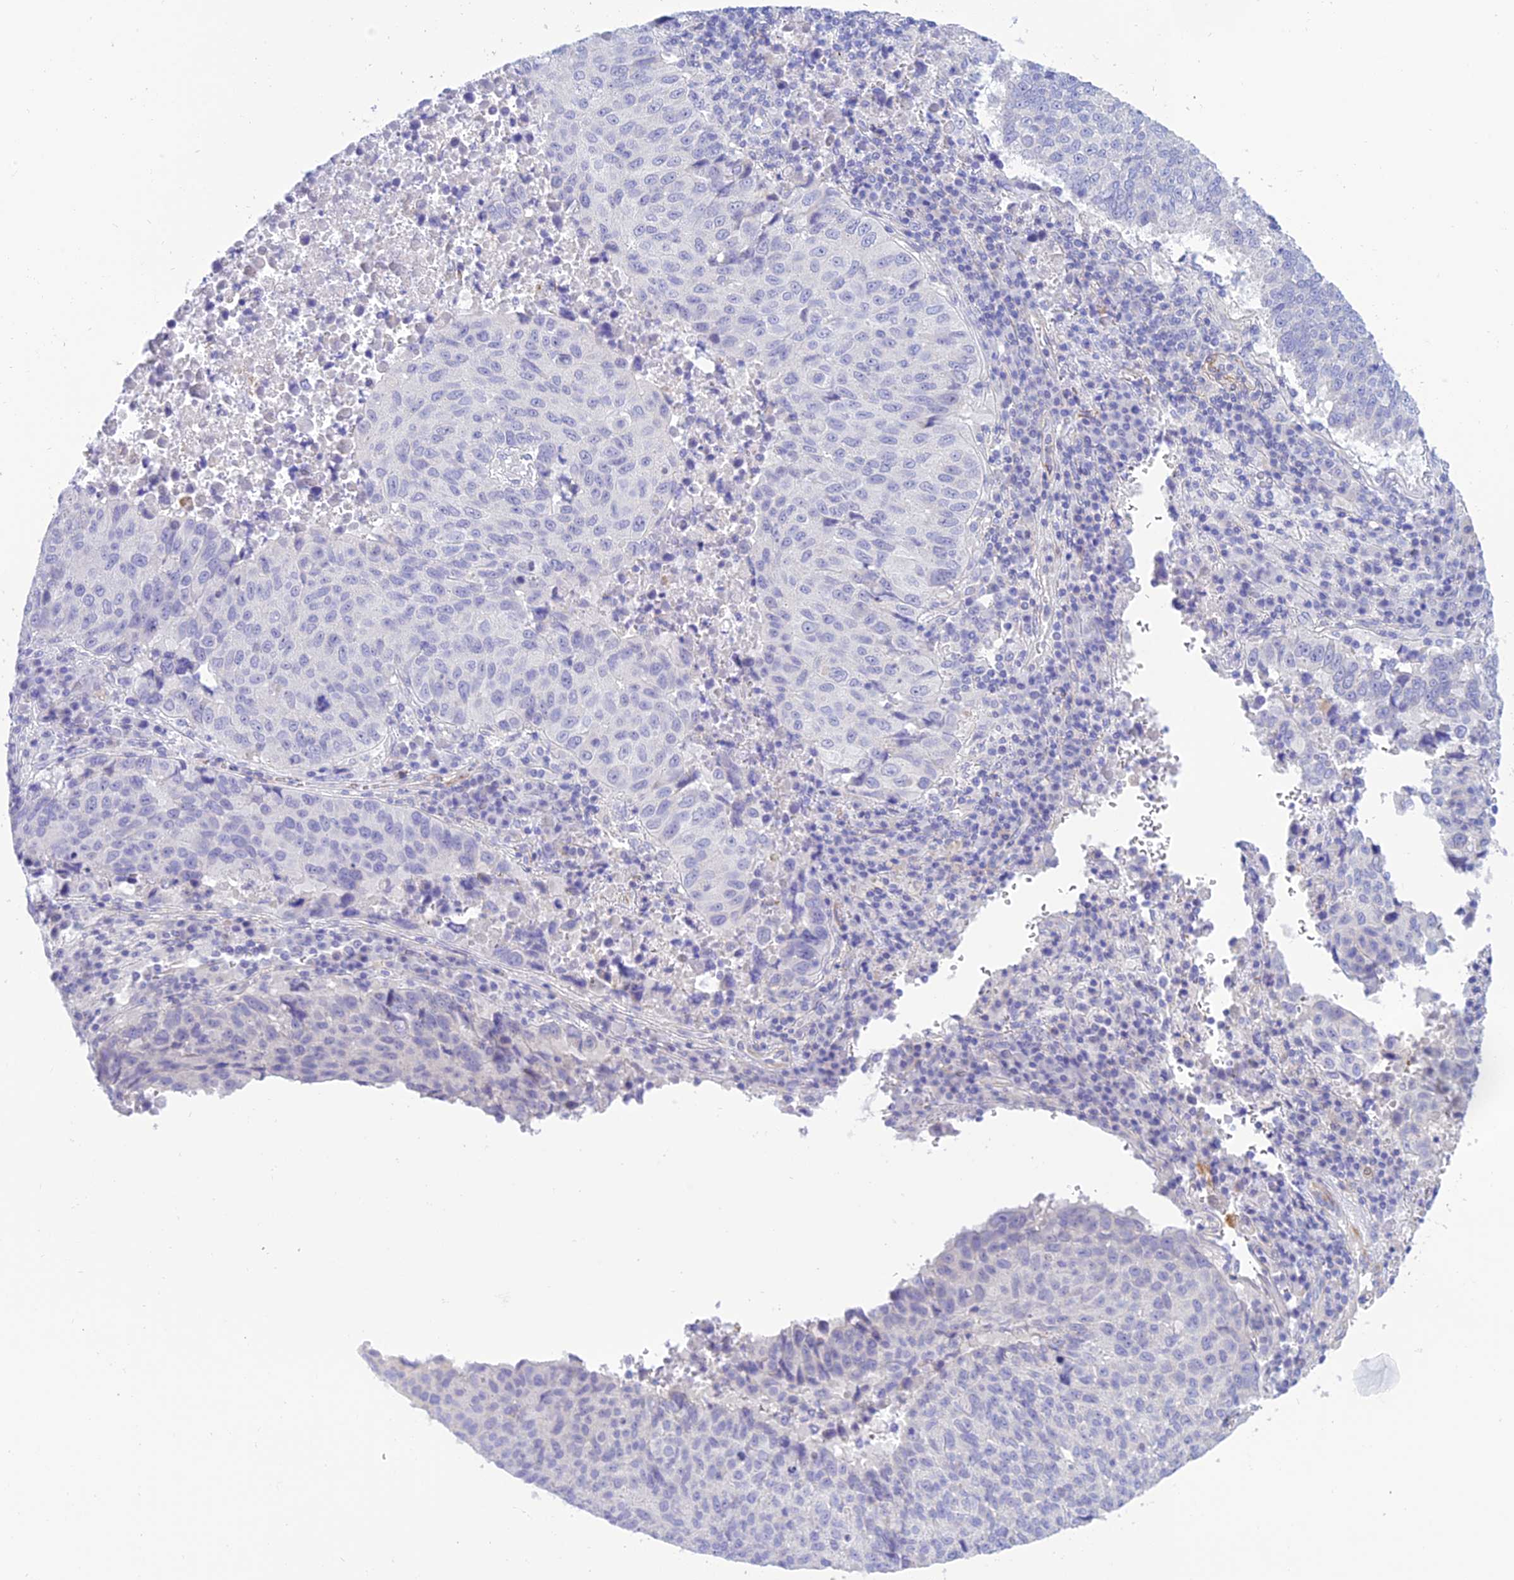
{"staining": {"intensity": "negative", "quantity": "none", "location": "none"}, "tissue": "lung cancer", "cell_type": "Tumor cells", "image_type": "cancer", "snomed": [{"axis": "morphology", "description": "Squamous cell carcinoma, NOS"}, {"axis": "topography", "description": "Lung"}], "caption": "Immunohistochemistry (IHC) histopathology image of lung squamous cell carcinoma stained for a protein (brown), which exhibits no staining in tumor cells.", "gene": "ZDHHC16", "patient": {"sex": "male", "age": 73}}